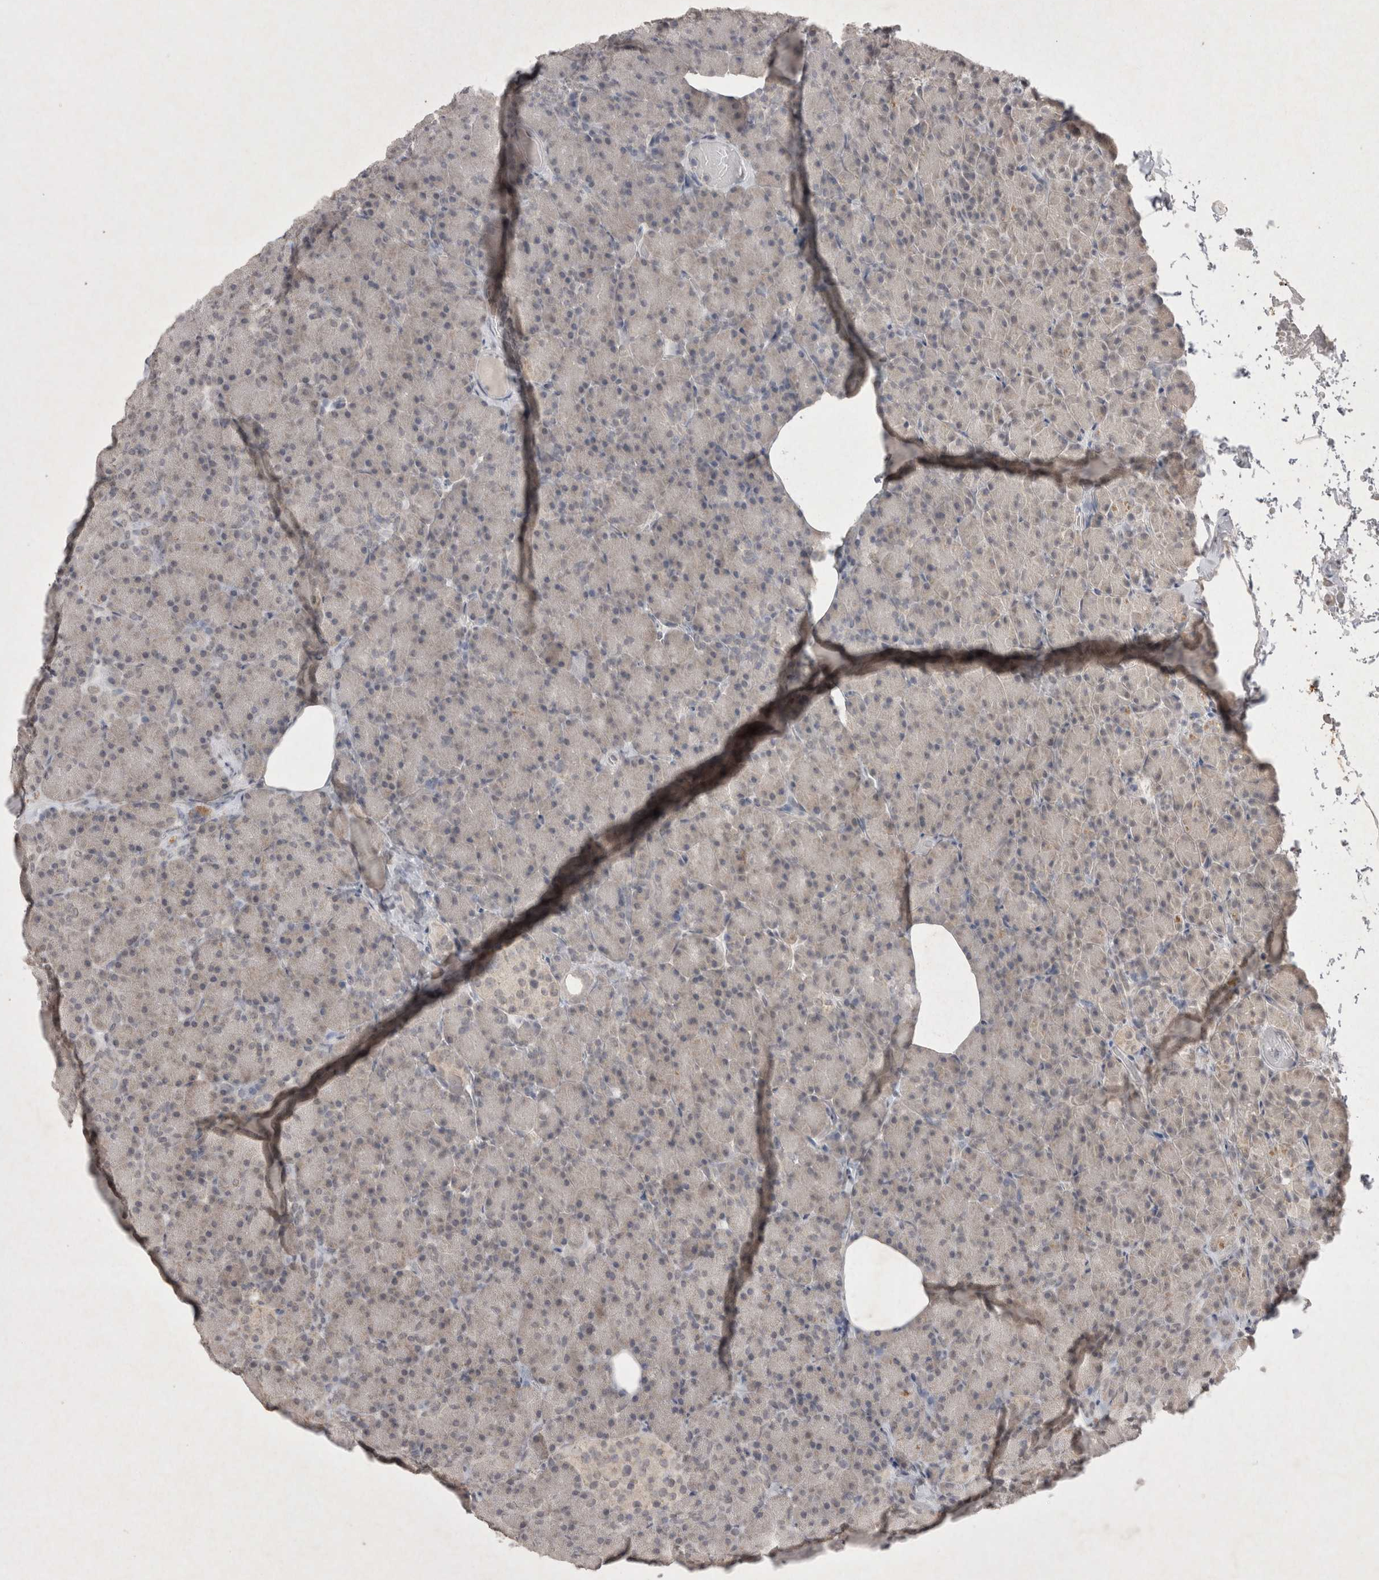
{"staining": {"intensity": "negative", "quantity": "none", "location": "none"}, "tissue": "pancreas", "cell_type": "Exocrine glandular cells", "image_type": "normal", "snomed": [{"axis": "morphology", "description": "Normal tissue, NOS"}, {"axis": "topography", "description": "Pancreas"}], "caption": "Immunohistochemistry (IHC) of normal pancreas reveals no expression in exocrine glandular cells.", "gene": "LYVE1", "patient": {"sex": "female", "age": 43}}